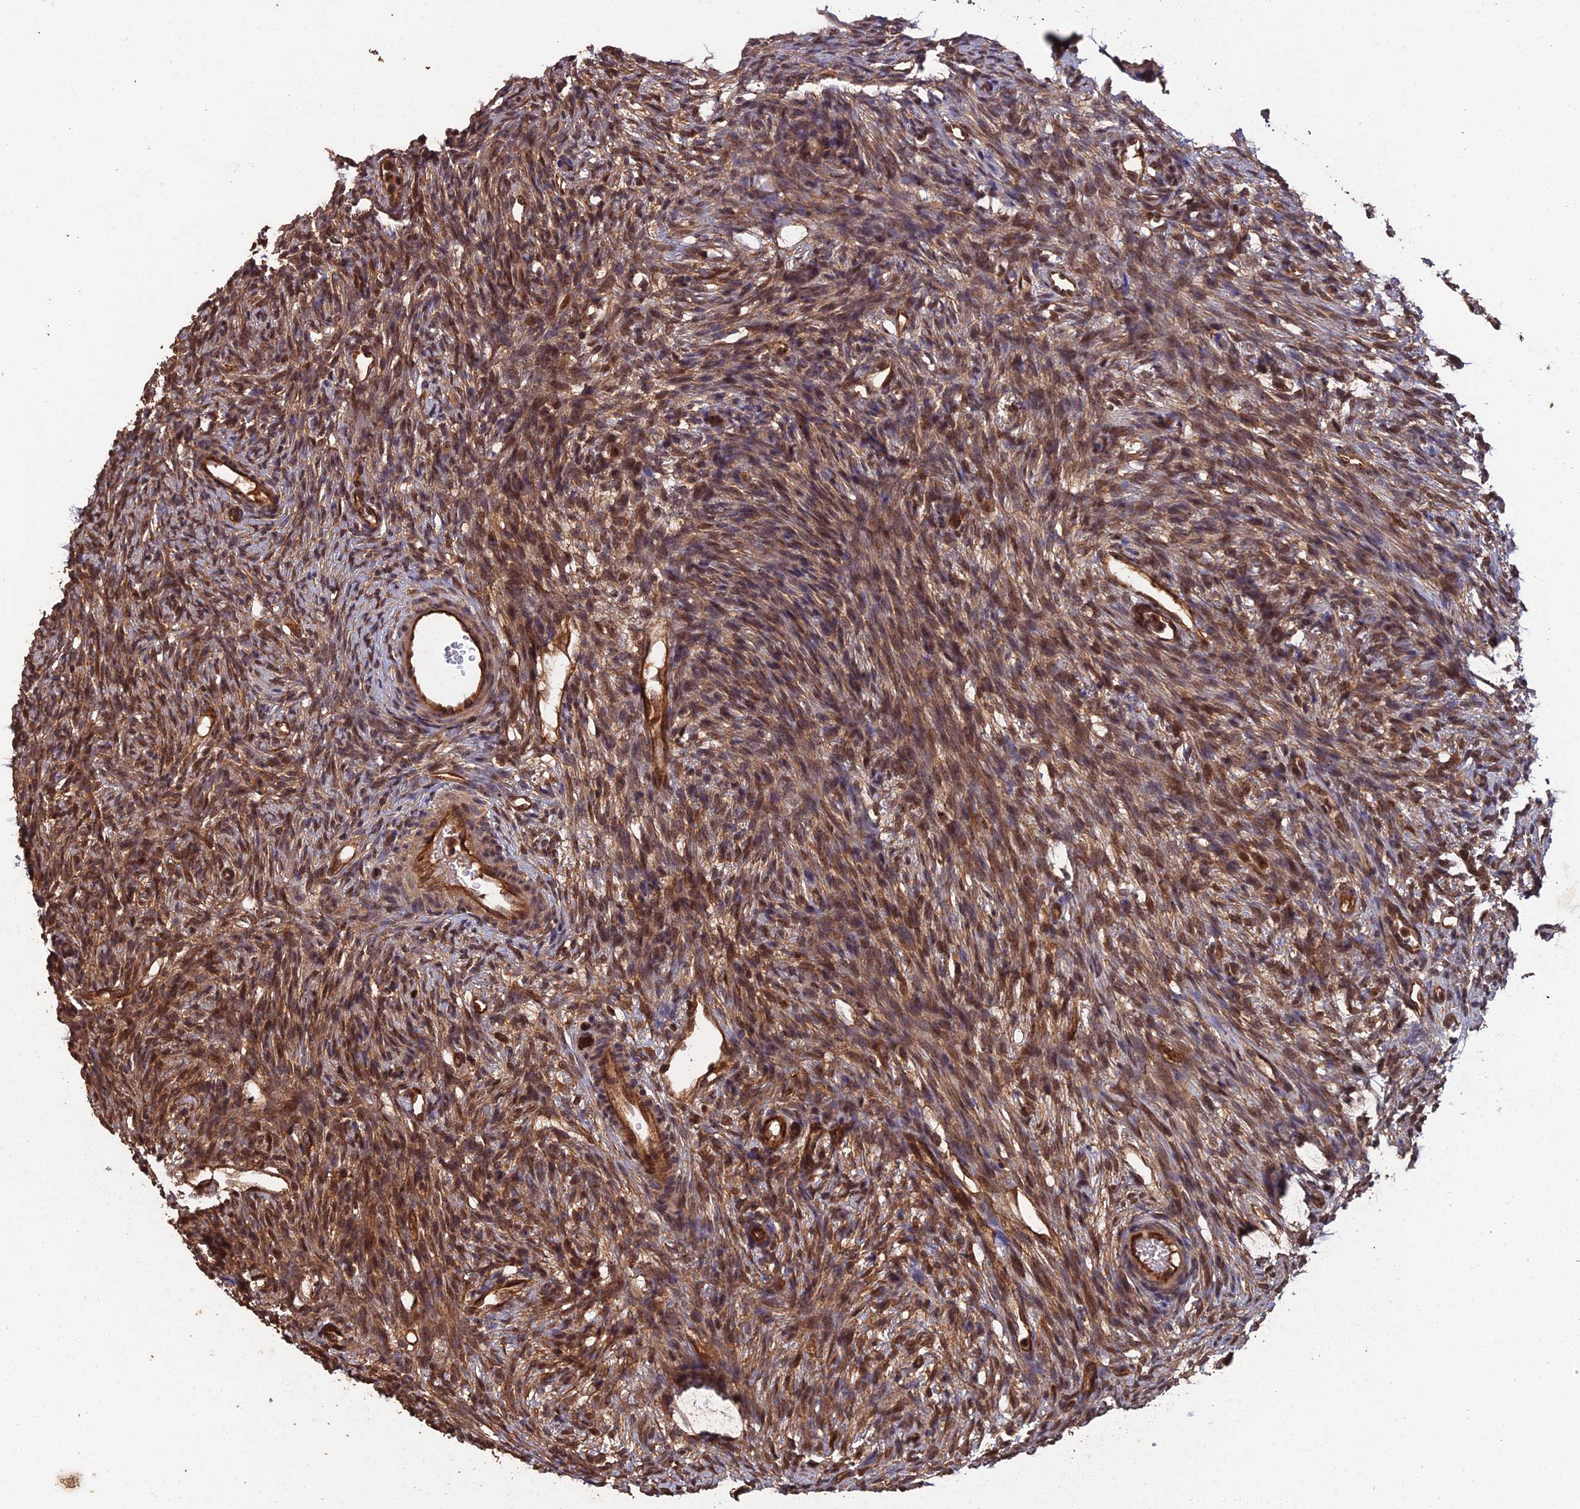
{"staining": {"intensity": "moderate", "quantity": ">75%", "location": "cytoplasmic/membranous,nuclear"}, "tissue": "ovary", "cell_type": "Ovarian stroma cells", "image_type": "normal", "snomed": [{"axis": "morphology", "description": "Normal tissue, NOS"}, {"axis": "topography", "description": "Ovary"}], "caption": "Immunohistochemical staining of unremarkable ovary reveals moderate cytoplasmic/membranous,nuclear protein staining in approximately >75% of ovarian stroma cells. The staining is performed using DAB brown chromogen to label protein expression. The nuclei are counter-stained blue using hematoxylin.", "gene": "RALGAPA2", "patient": {"sex": "female", "age": 33}}